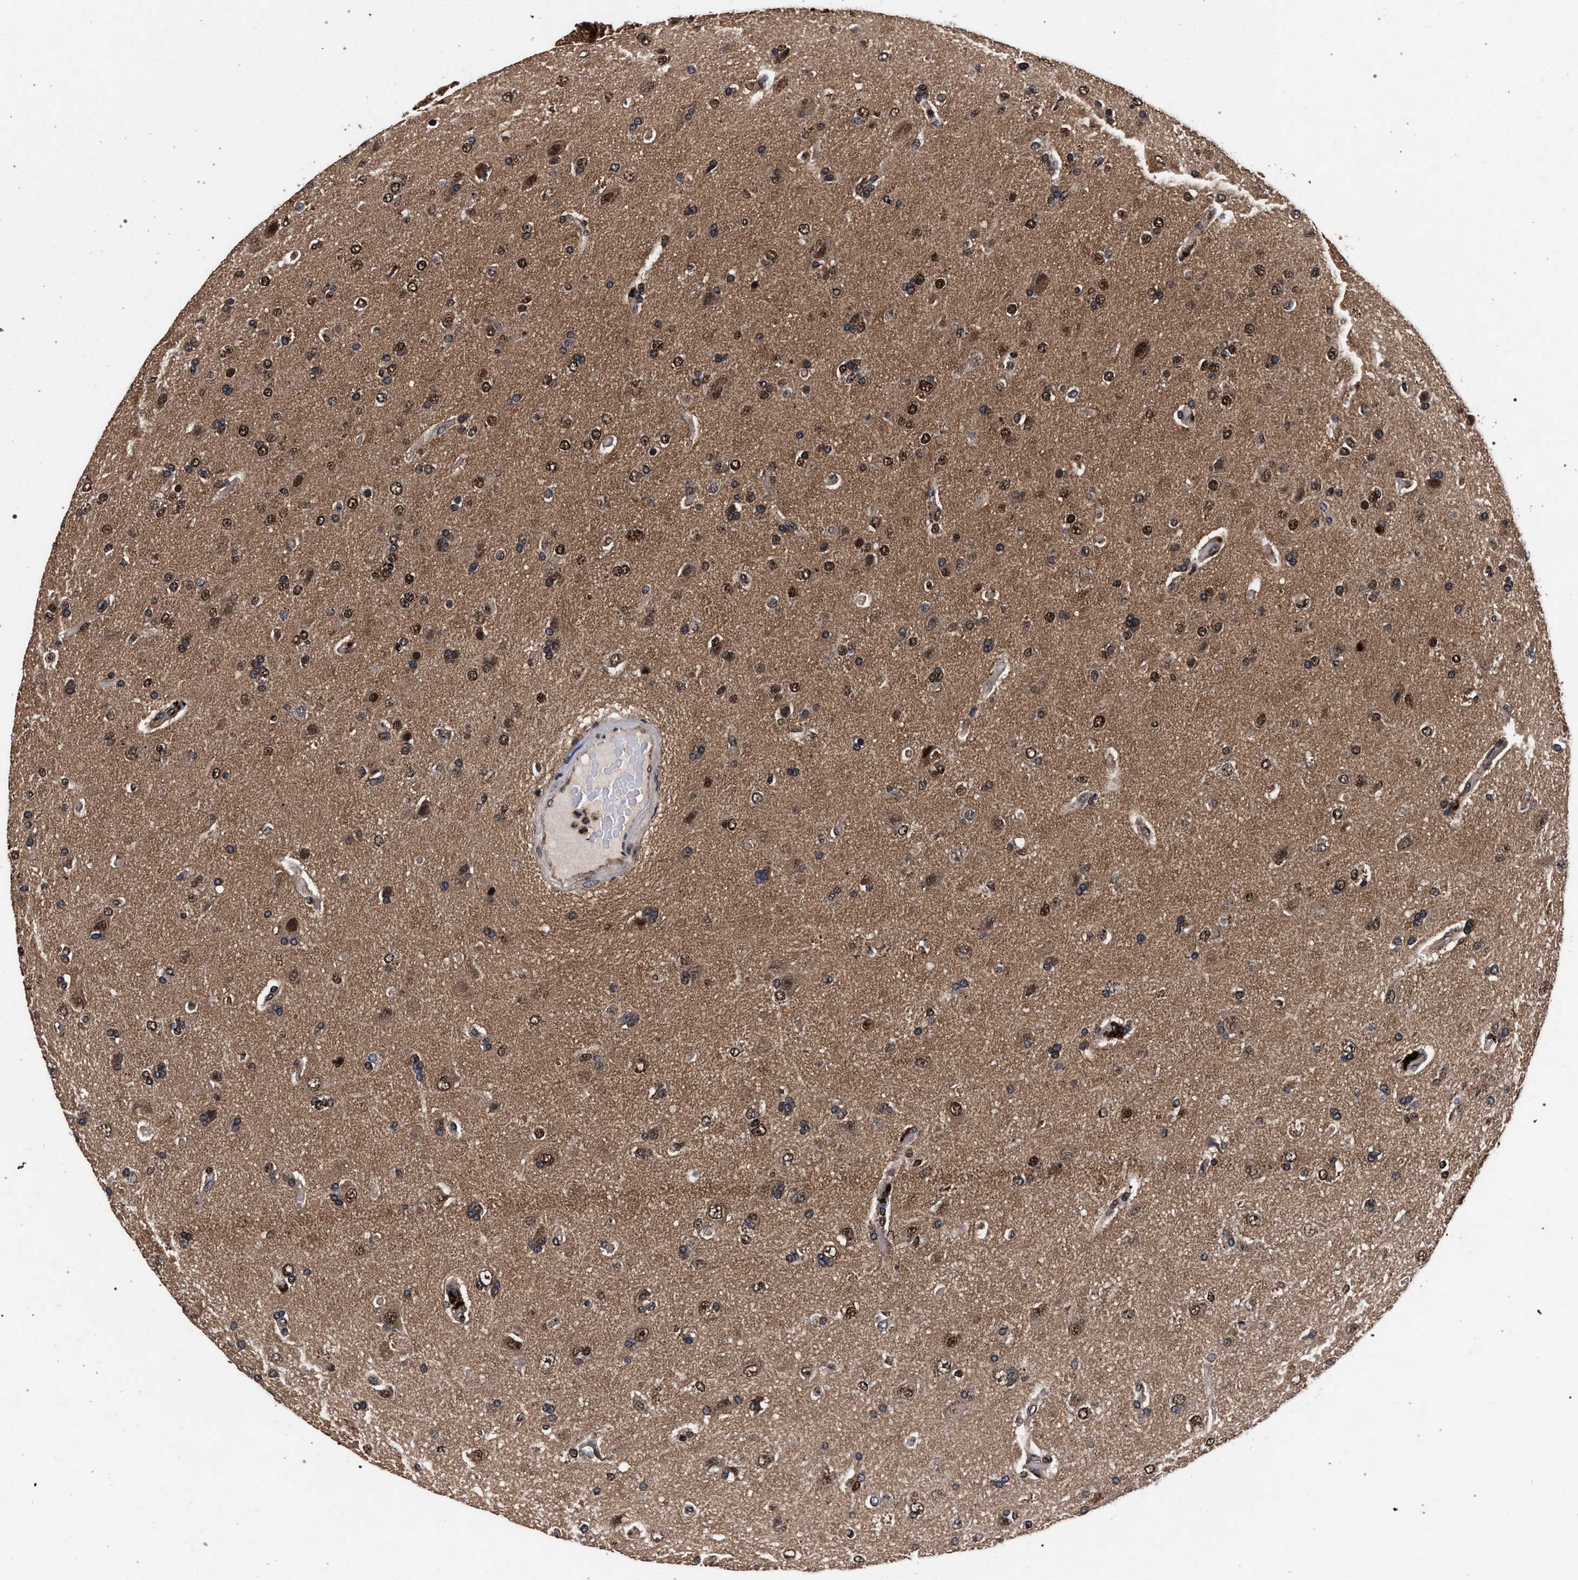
{"staining": {"intensity": "moderate", "quantity": ">75%", "location": "cytoplasmic/membranous,nuclear"}, "tissue": "glioma", "cell_type": "Tumor cells", "image_type": "cancer", "snomed": [{"axis": "morphology", "description": "Glioma, malignant, High grade"}, {"axis": "topography", "description": "Brain"}], "caption": "Immunohistochemistry (DAB) staining of malignant glioma (high-grade) shows moderate cytoplasmic/membranous and nuclear protein expression in approximately >75% of tumor cells.", "gene": "ACOX1", "patient": {"sex": "male", "age": 72}}